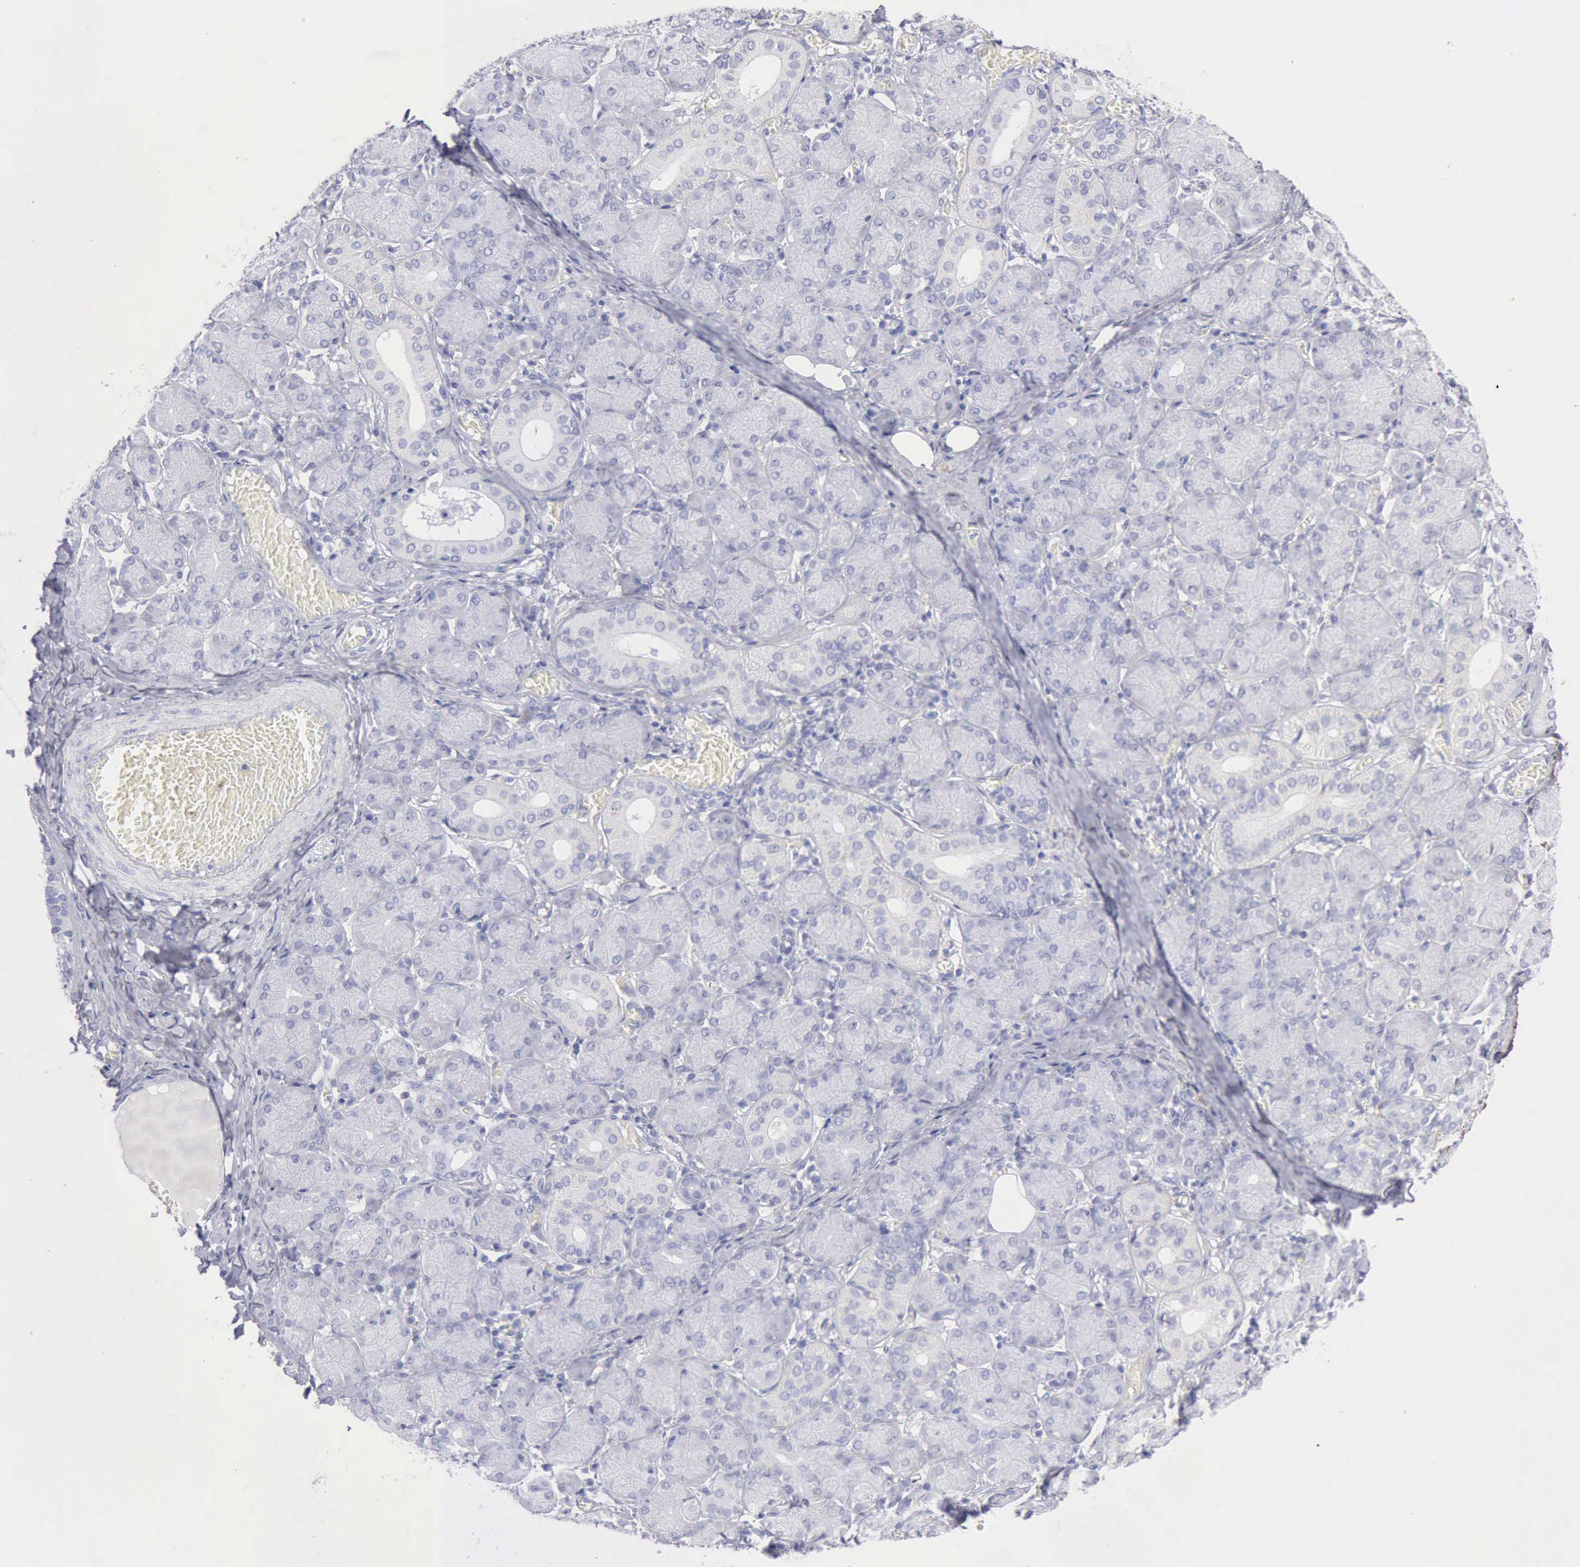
{"staining": {"intensity": "negative", "quantity": "none", "location": "none"}, "tissue": "salivary gland", "cell_type": "Glandular cells", "image_type": "normal", "snomed": [{"axis": "morphology", "description": "Normal tissue, NOS"}, {"axis": "topography", "description": "Salivary gland"}], "caption": "A high-resolution micrograph shows IHC staining of unremarkable salivary gland, which reveals no significant staining in glandular cells. The staining is performed using DAB brown chromogen with nuclei counter-stained in using hematoxylin.", "gene": "KRT10", "patient": {"sex": "female", "age": 24}}